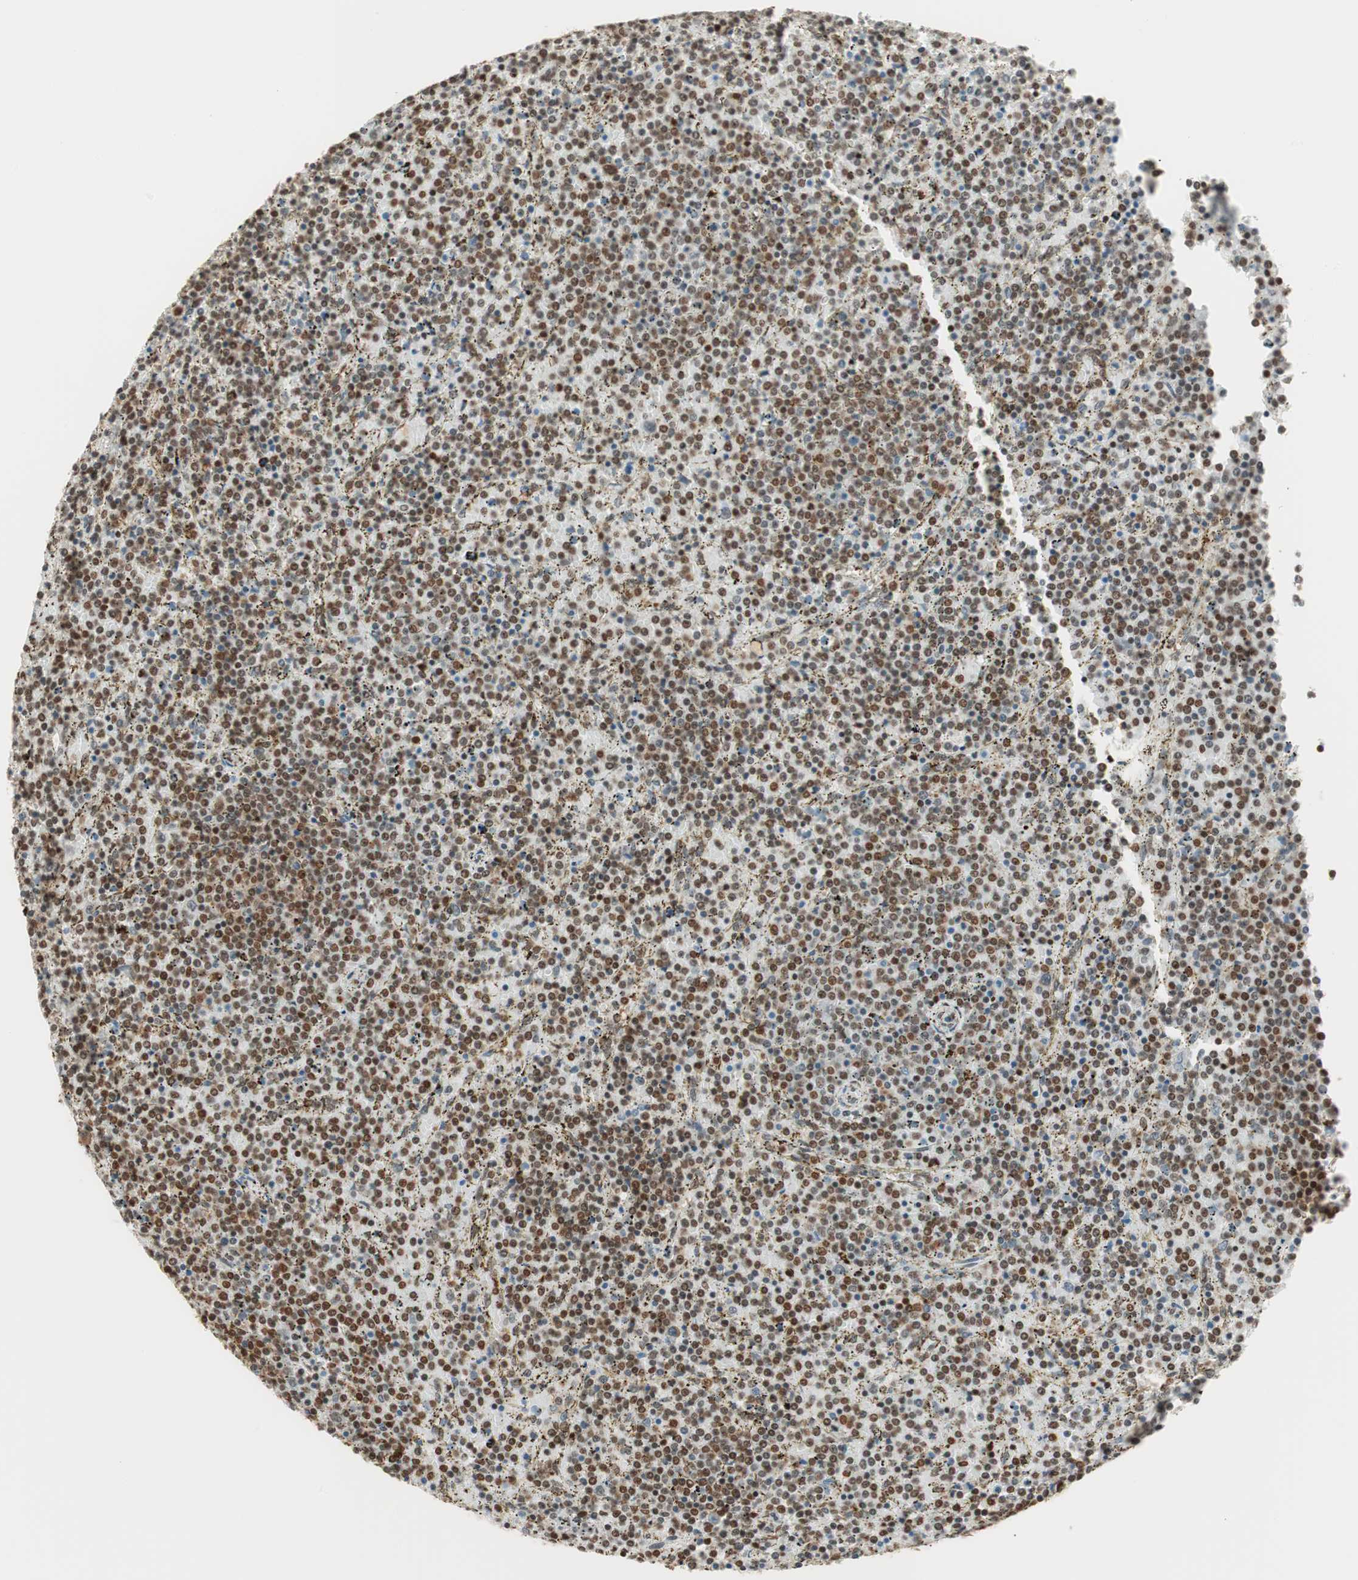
{"staining": {"intensity": "strong", "quantity": ">75%", "location": "nuclear"}, "tissue": "lymphoma", "cell_type": "Tumor cells", "image_type": "cancer", "snomed": [{"axis": "morphology", "description": "Malignant lymphoma, non-Hodgkin's type, Low grade"}, {"axis": "topography", "description": "Spleen"}], "caption": "The immunohistochemical stain shows strong nuclear staining in tumor cells of lymphoma tissue.", "gene": "SMARCE1", "patient": {"sex": "female", "age": 77}}